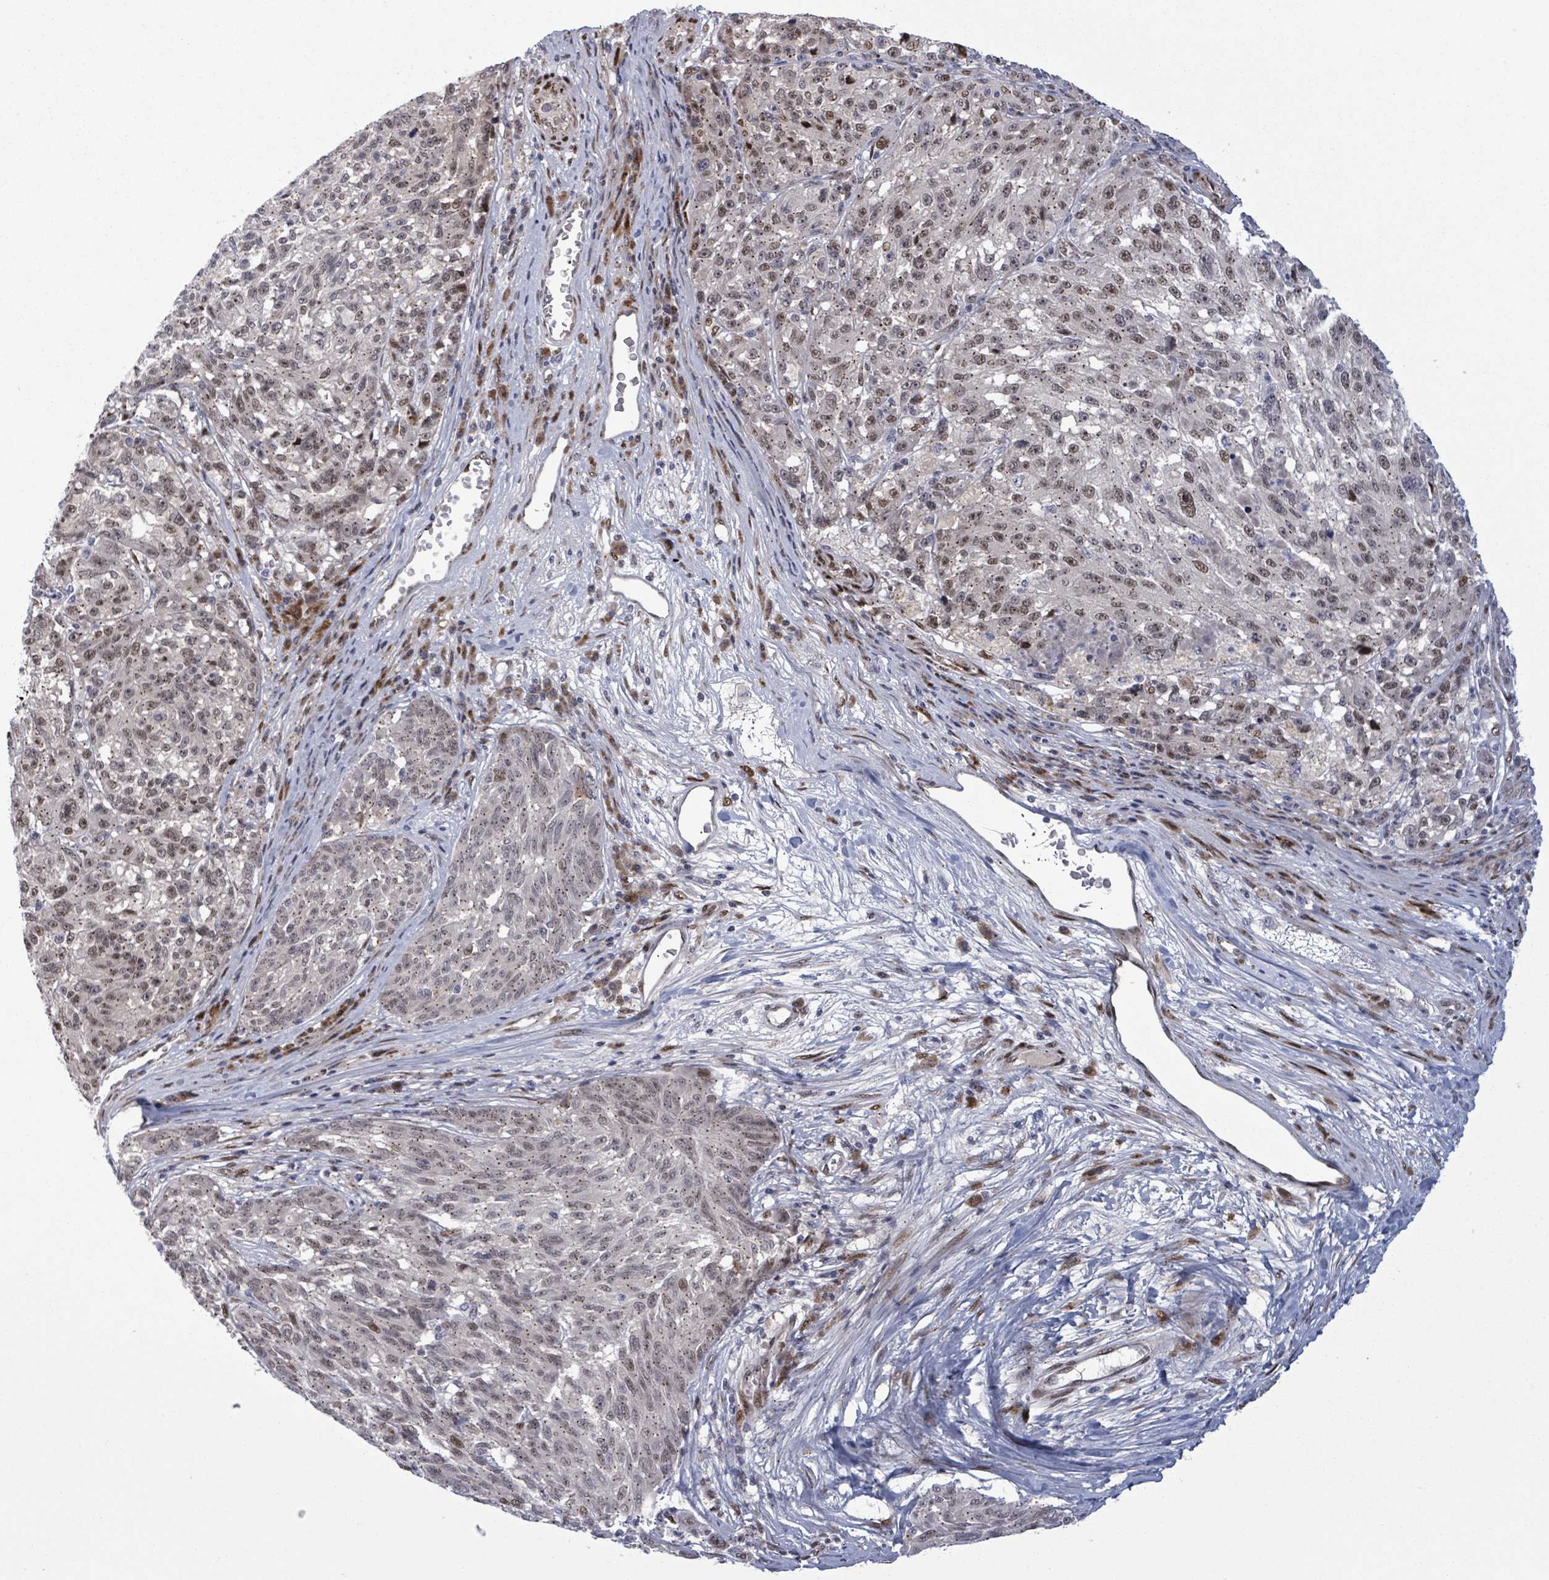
{"staining": {"intensity": "weak", "quantity": ">75%", "location": "cytoplasmic/membranous"}, "tissue": "melanoma", "cell_type": "Tumor cells", "image_type": "cancer", "snomed": [{"axis": "morphology", "description": "Malignant melanoma, NOS"}, {"axis": "topography", "description": "Skin"}], "caption": "Protein expression by immunohistochemistry (IHC) reveals weak cytoplasmic/membranous staining in approximately >75% of tumor cells in malignant melanoma. (IHC, brightfield microscopy, high magnification).", "gene": "TUSC1", "patient": {"sex": "male", "age": 53}}